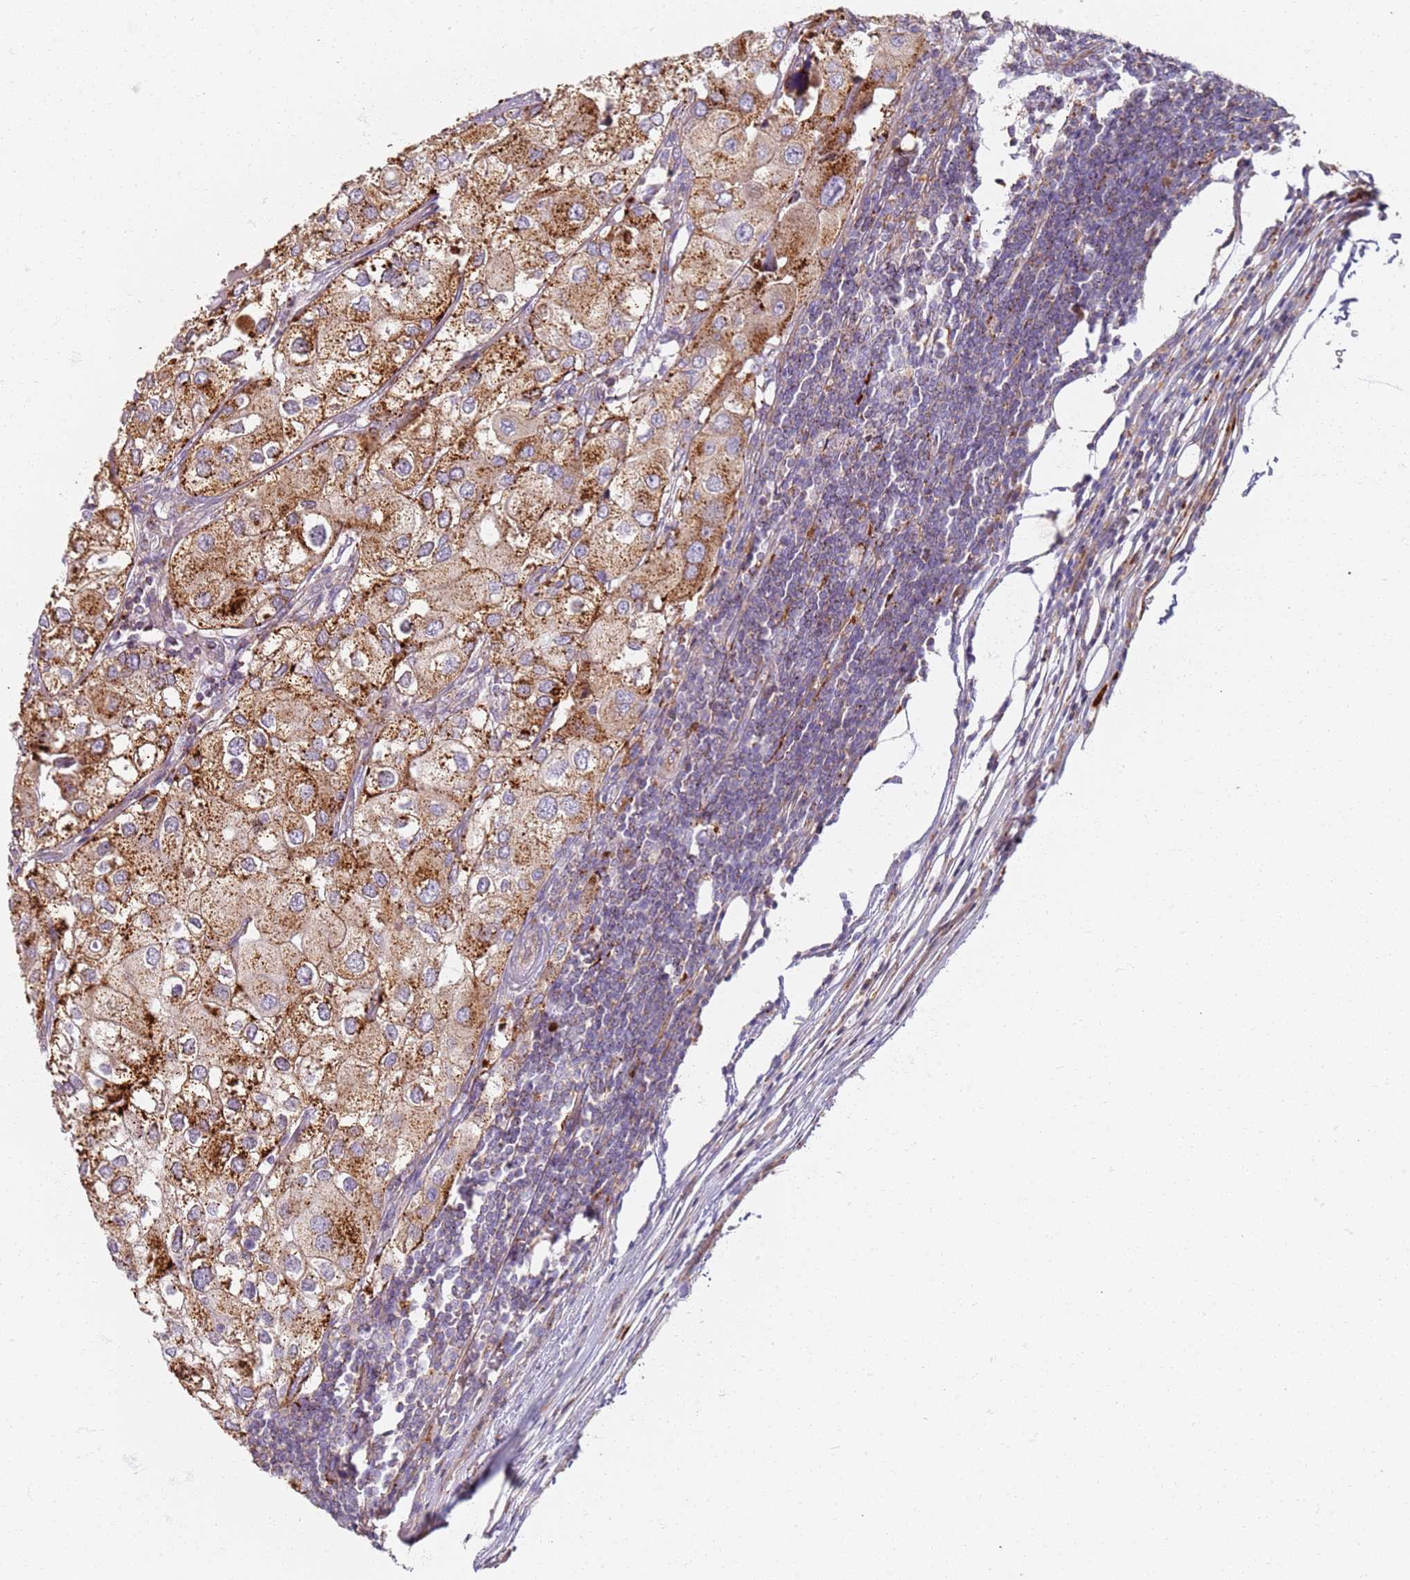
{"staining": {"intensity": "strong", "quantity": ">75%", "location": "cytoplasmic/membranous"}, "tissue": "urothelial cancer", "cell_type": "Tumor cells", "image_type": "cancer", "snomed": [{"axis": "morphology", "description": "Urothelial carcinoma, High grade"}, {"axis": "topography", "description": "Urinary bladder"}], "caption": "Immunohistochemical staining of human urothelial cancer reveals high levels of strong cytoplasmic/membranous expression in approximately >75% of tumor cells.", "gene": "PROKR2", "patient": {"sex": "male", "age": 64}}